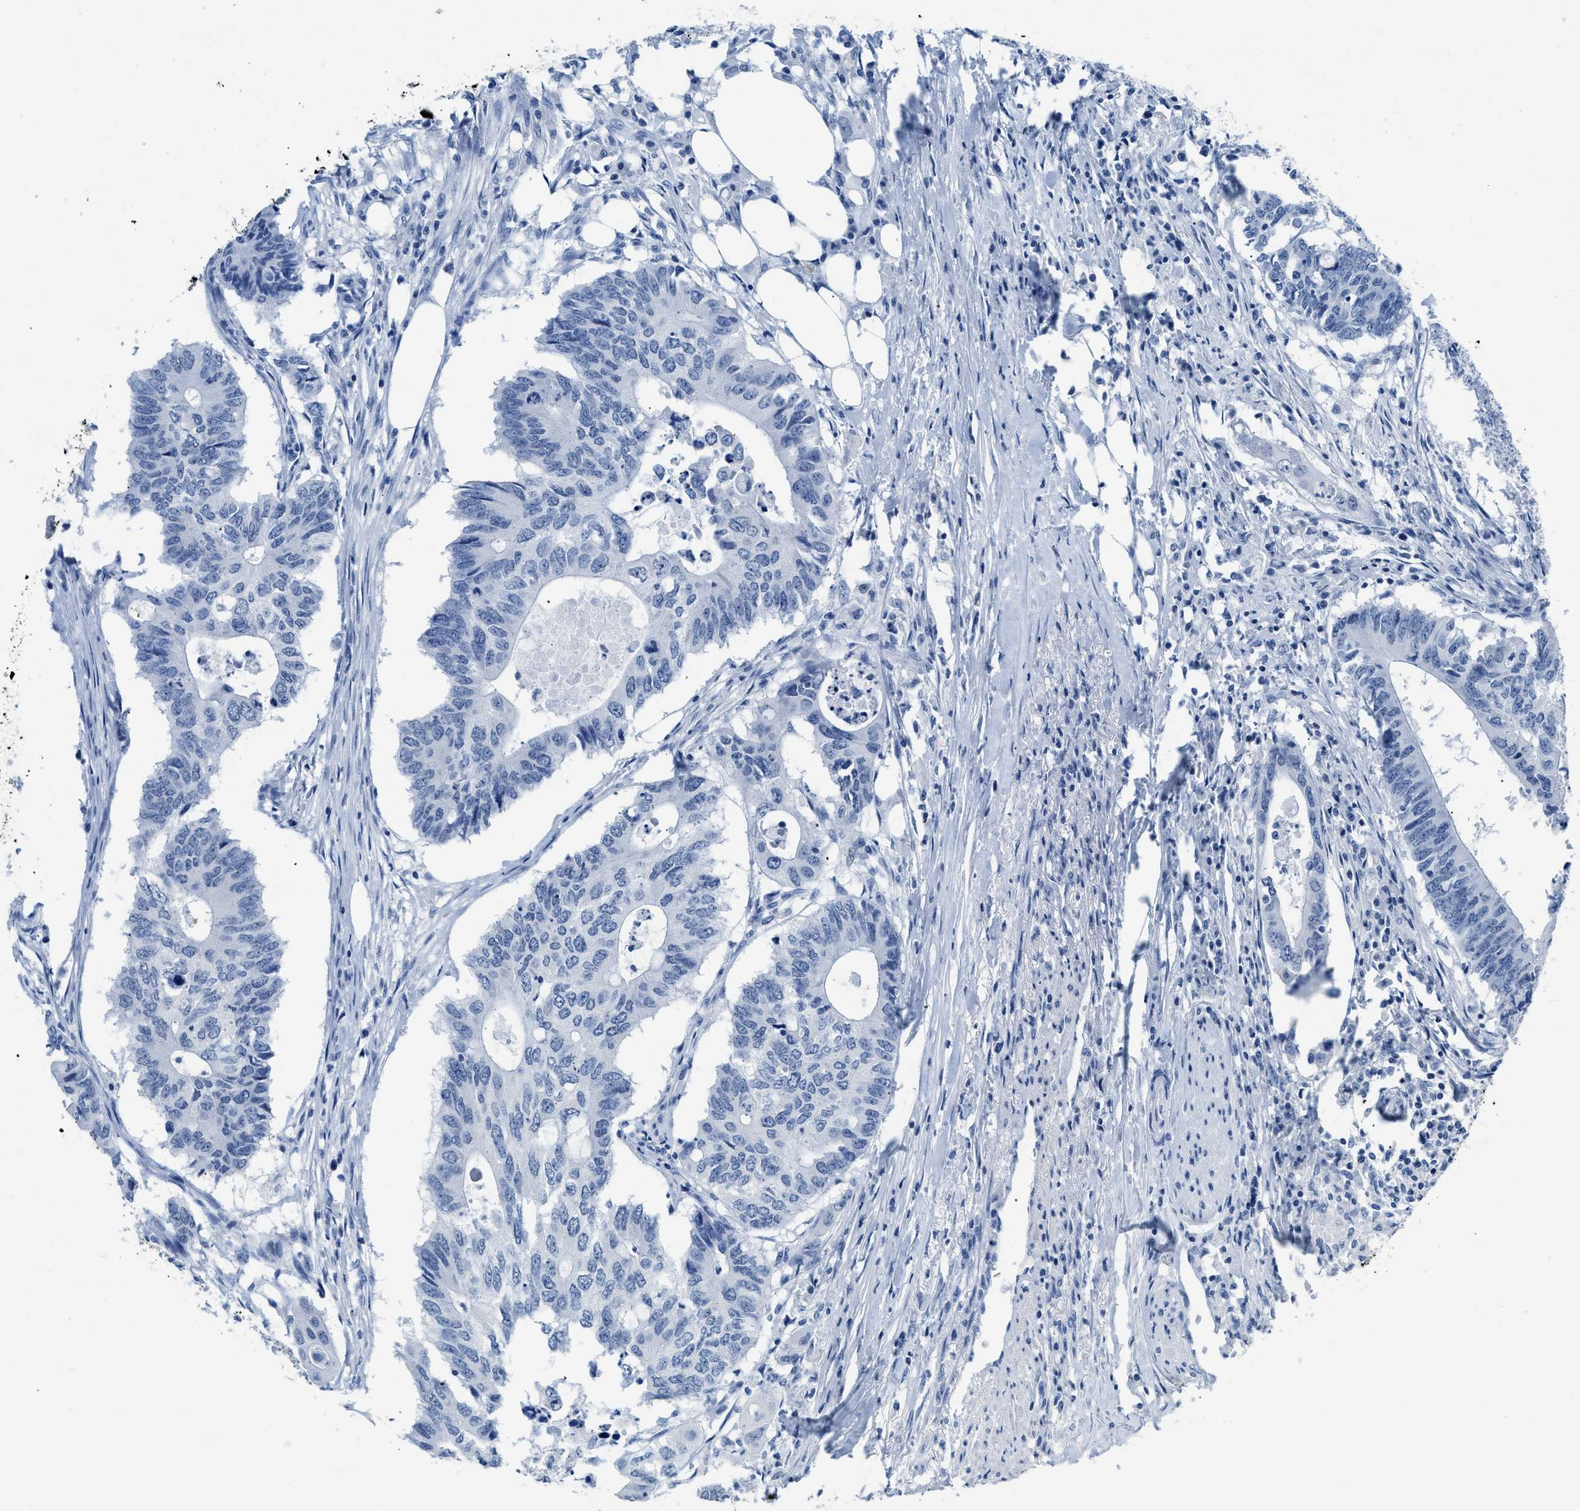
{"staining": {"intensity": "negative", "quantity": "none", "location": "none"}, "tissue": "colorectal cancer", "cell_type": "Tumor cells", "image_type": "cancer", "snomed": [{"axis": "morphology", "description": "Adenocarcinoma, NOS"}, {"axis": "topography", "description": "Colon"}], "caption": "Image shows no significant protein staining in tumor cells of adenocarcinoma (colorectal).", "gene": "NFATC2", "patient": {"sex": "male", "age": 71}}